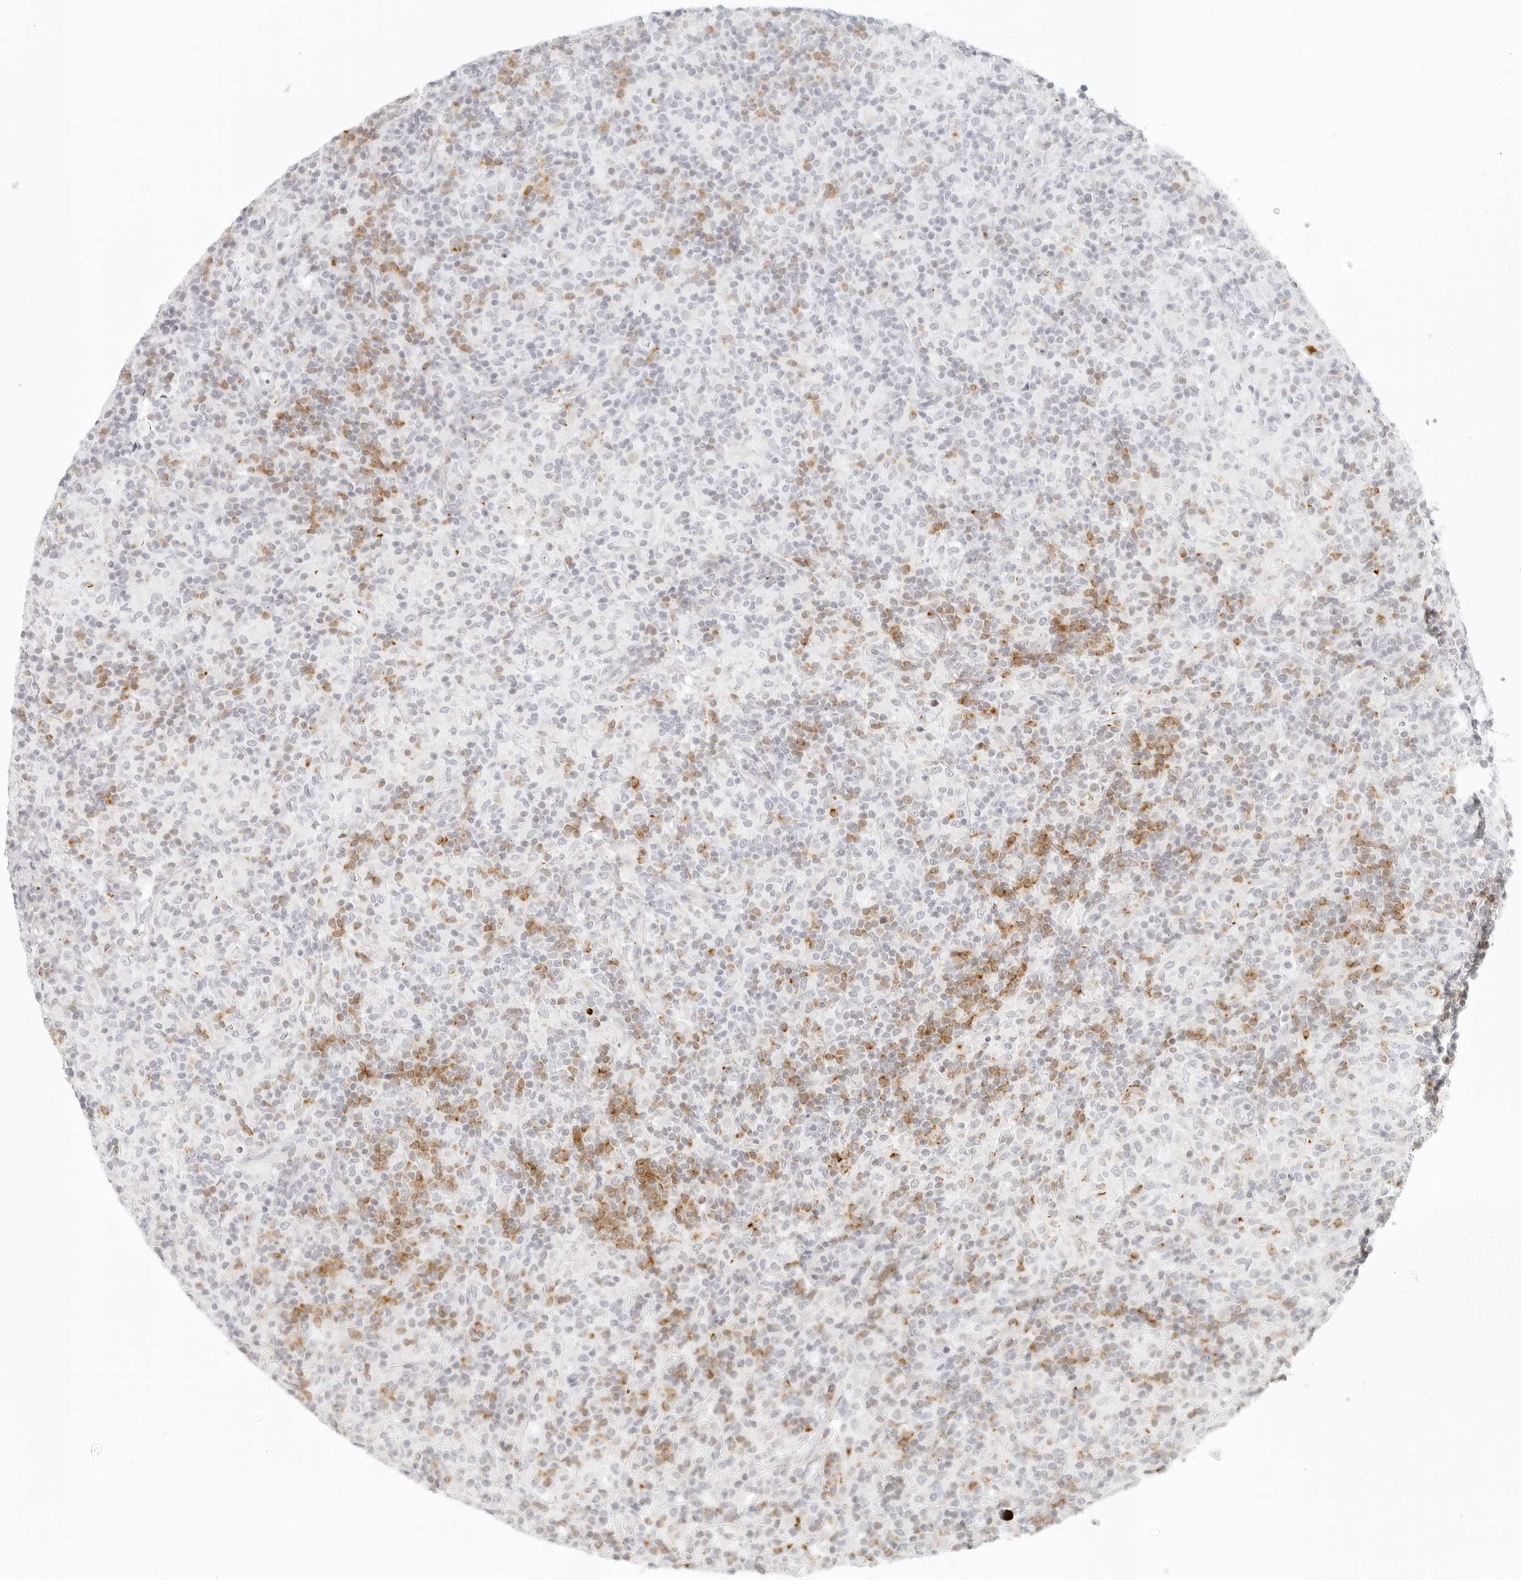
{"staining": {"intensity": "negative", "quantity": "none", "location": "none"}, "tissue": "lymphoma", "cell_type": "Tumor cells", "image_type": "cancer", "snomed": [{"axis": "morphology", "description": "Hodgkin's disease, NOS"}, {"axis": "topography", "description": "Lymph node"}], "caption": "Immunohistochemistry (IHC) of human Hodgkin's disease demonstrates no positivity in tumor cells.", "gene": "RPS6KC1", "patient": {"sex": "male", "age": 70}}